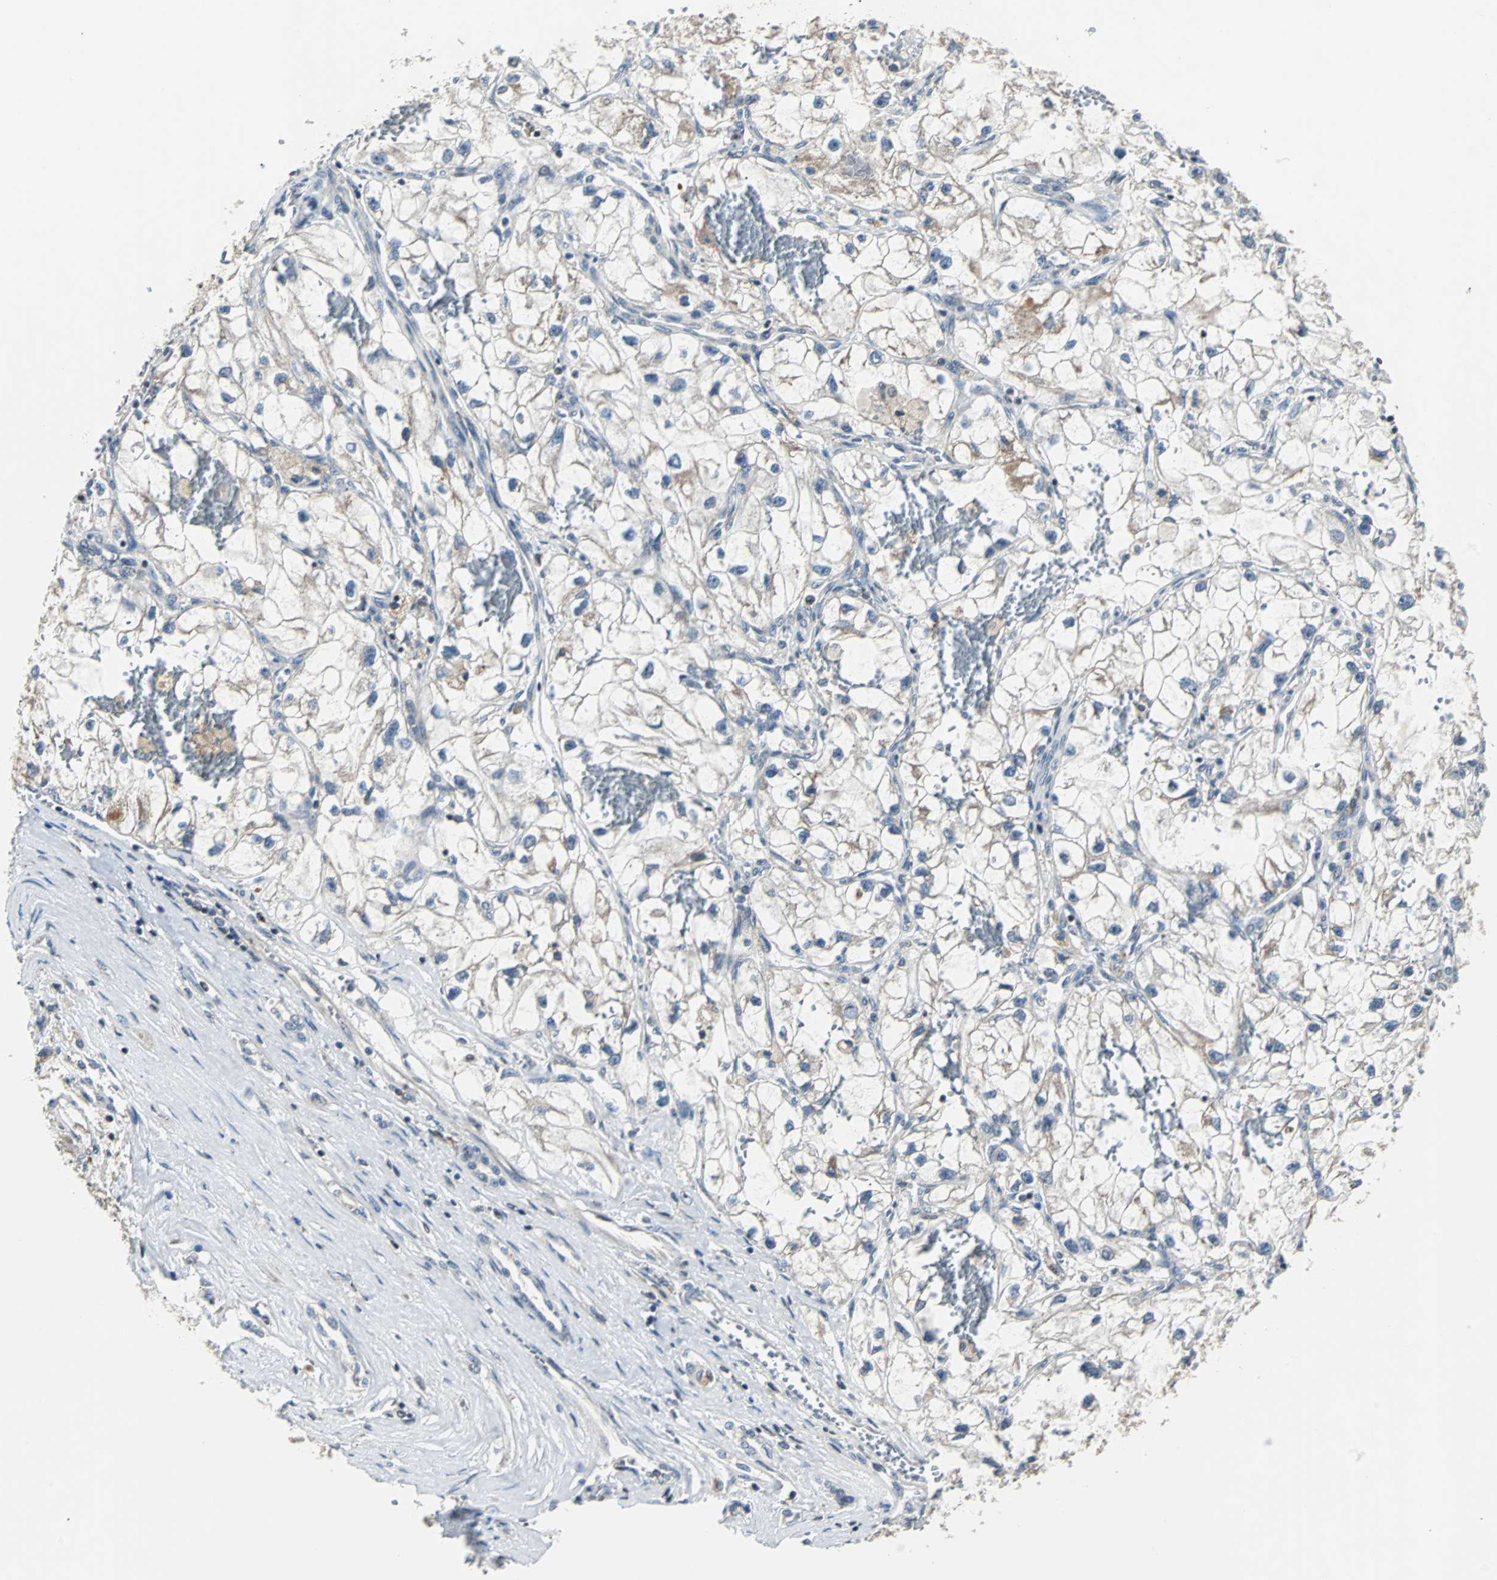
{"staining": {"intensity": "negative", "quantity": "none", "location": "none"}, "tissue": "renal cancer", "cell_type": "Tumor cells", "image_type": "cancer", "snomed": [{"axis": "morphology", "description": "Adenocarcinoma, NOS"}, {"axis": "topography", "description": "Kidney"}], "caption": "Image shows no protein staining in tumor cells of renal cancer tissue.", "gene": "TERF2IP", "patient": {"sex": "female", "age": 70}}